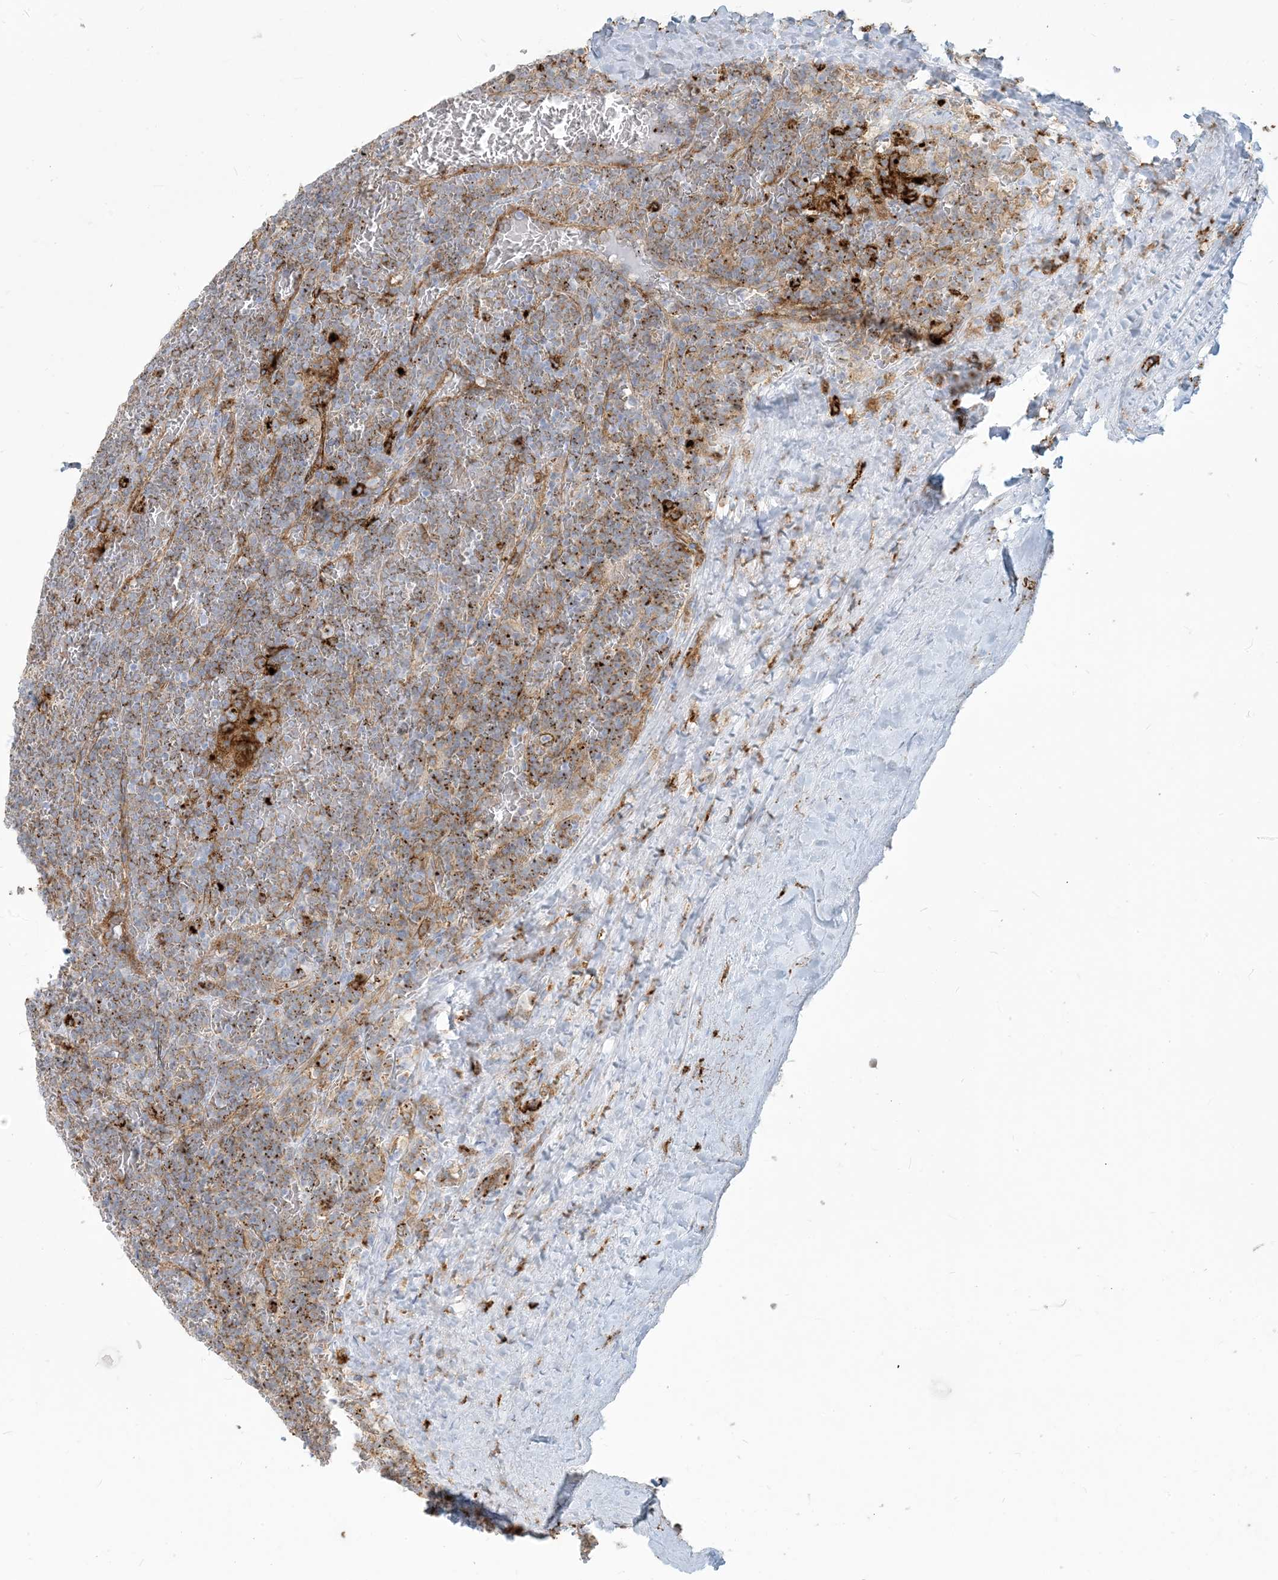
{"staining": {"intensity": "moderate", "quantity": ">75%", "location": "cytoplasmic/membranous"}, "tissue": "lymphoma", "cell_type": "Tumor cells", "image_type": "cancer", "snomed": [{"axis": "morphology", "description": "Malignant lymphoma, non-Hodgkin's type, Low grade"}, {"axis": "topography", "description": "Spleen"}], "caption": "Moderate cytoplasmic/membranous positivity is appreciated in approximately >75% of tumor cells in lymphoma.", "gene": "HLA-DRB1", "patient": {"sex": "female", "age": 19}}